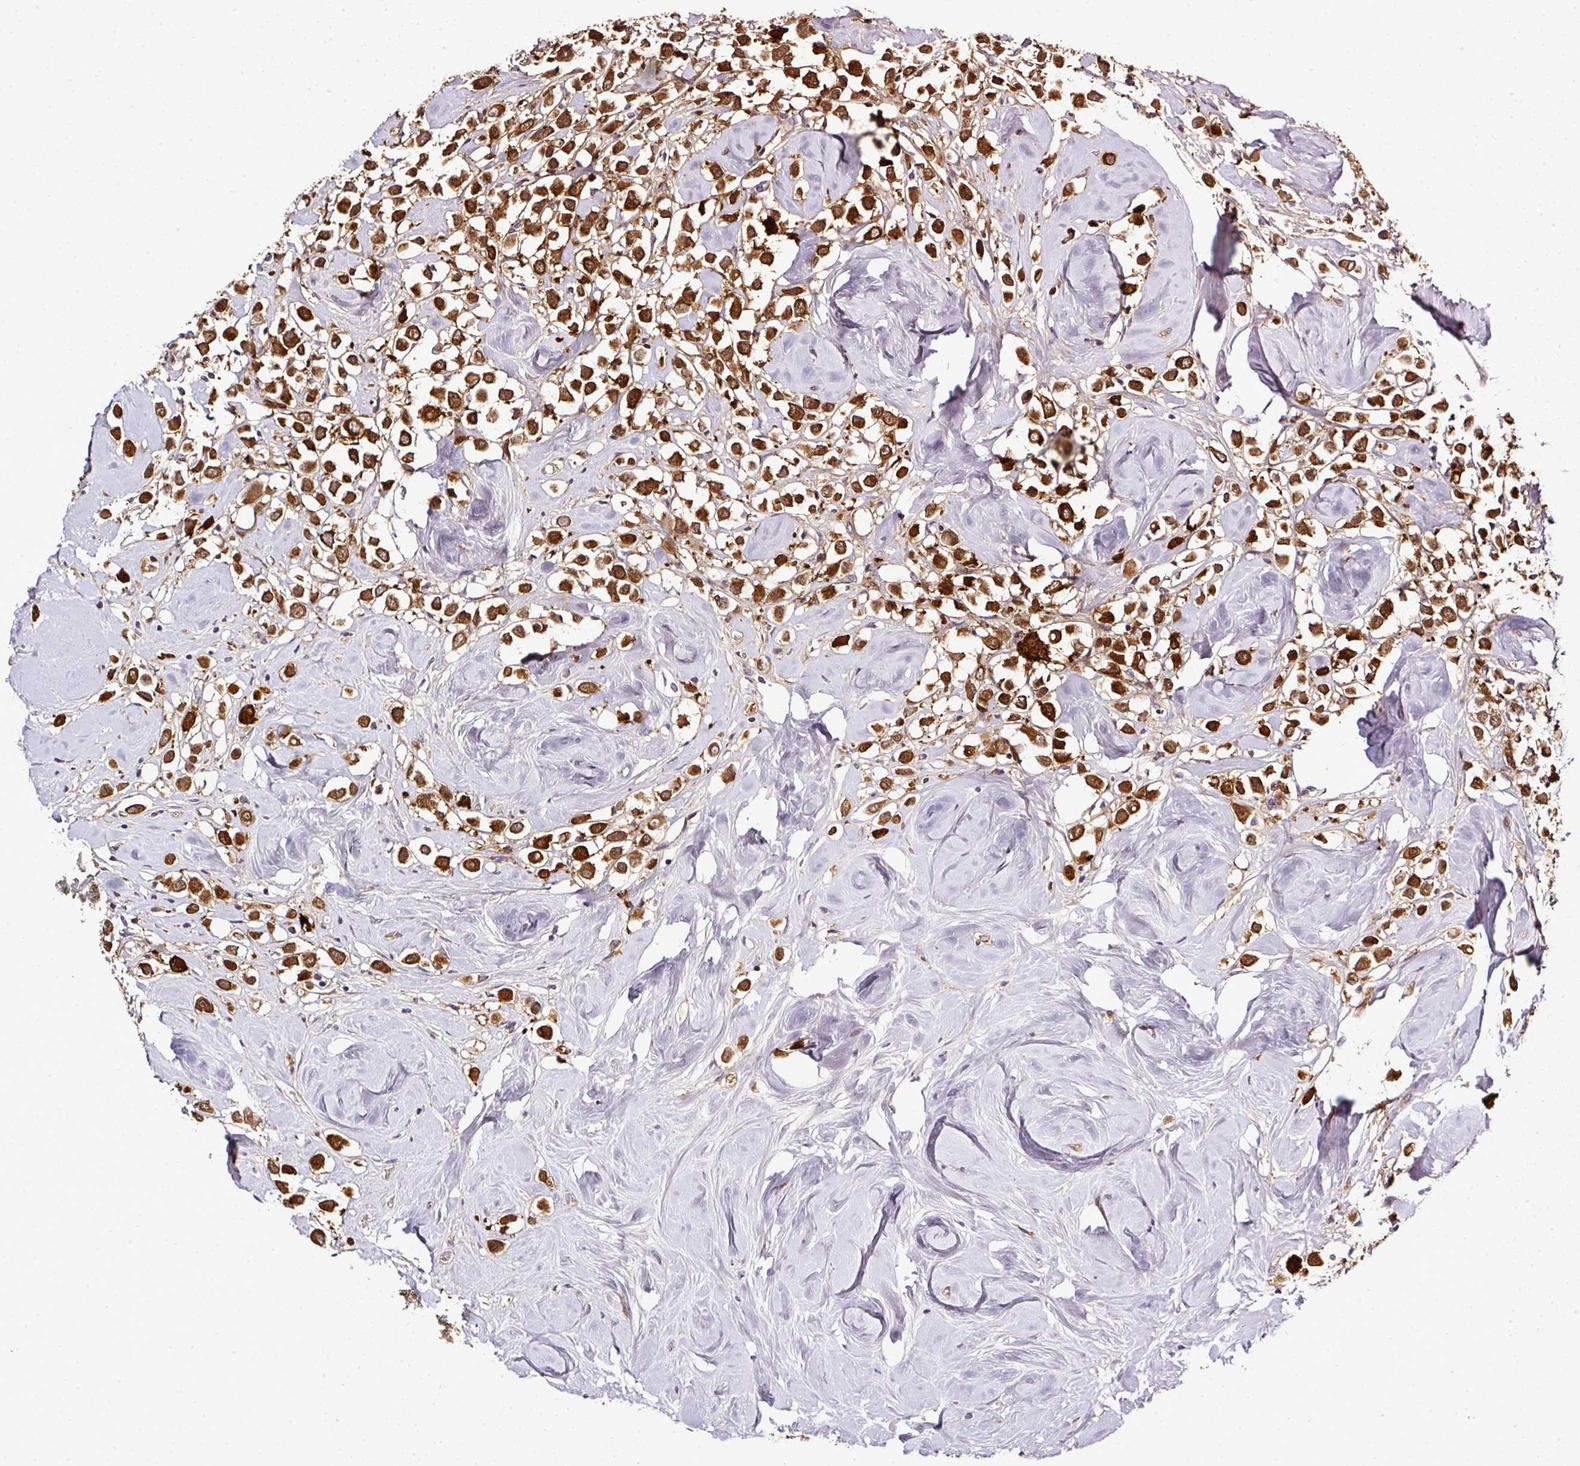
{"staining": {"intensity": "strong", "quantity": ">75%", "location": "cytoplasmic/membranous"}, "tissue": "breast cancer", "cell_type": "Tumor cells", "image_type": "cancer", "snomed": [{"axis": "morphology", "description": "Duct carcinoma"}, {"axis": "topography", "description": "Breast"}], "caption": "An image of human breast intraductal carcinoma stained for a protein demonstrates strong cytoplasmic/membranous brown staining in tumor cells.", "gene": "TMEM107", "patient": {"sex": "female", "age": 61}}